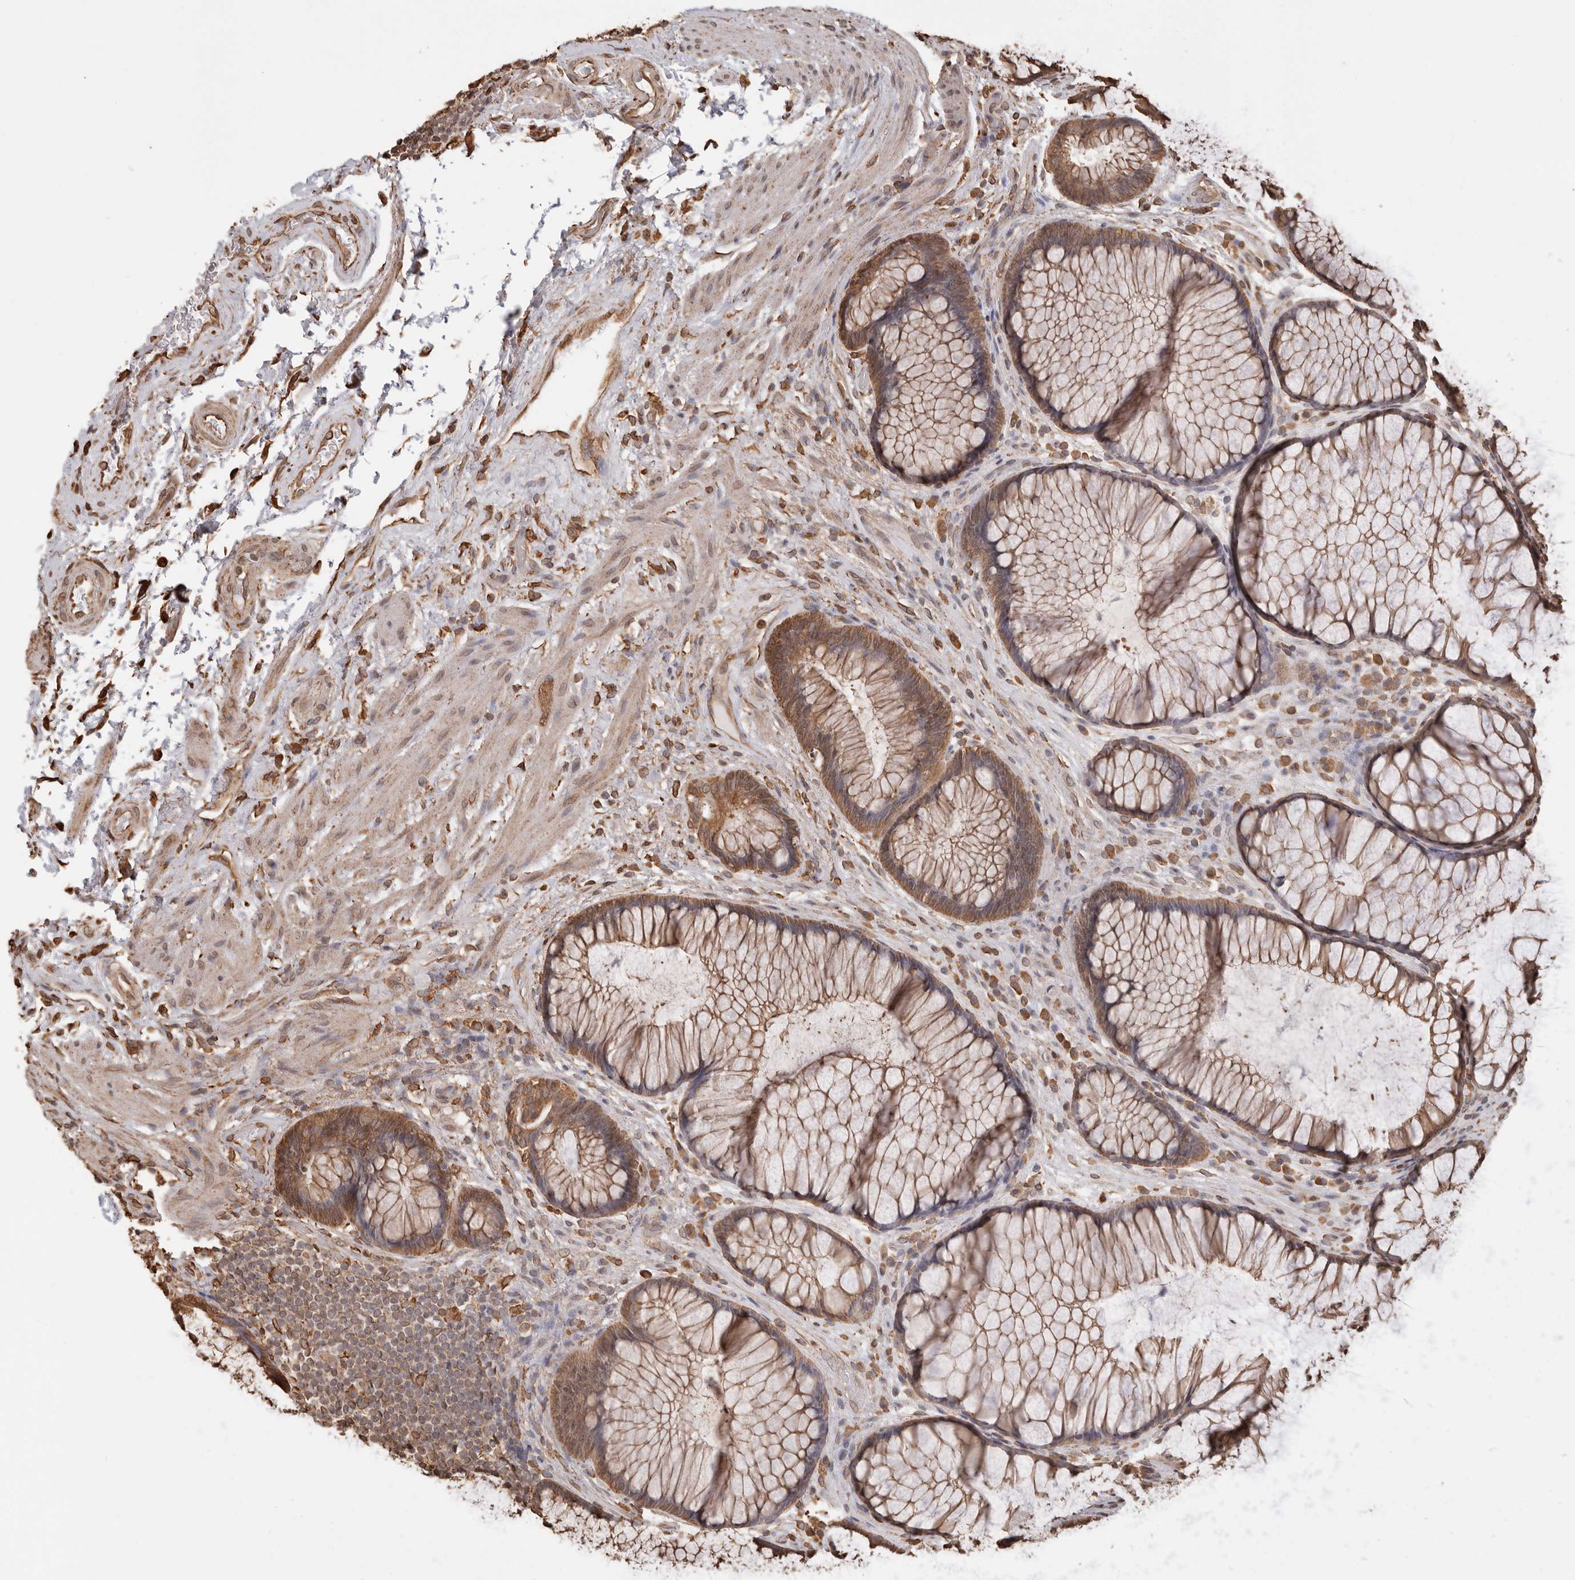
{"staining": {"intensity": "strong", "quantity": ">75%", "location": "cytoplasmic/membranous"}, "tissue": "rectum", "cell_type": "Glandular cells", "image_type": "normal", "snomed": [{"axis": "morphology", "description": "Normal tissue, NOS"}, {"axis": "topography", "description": "Rectum"}], "caption": "Immunohistochemistry (IHC) of benign rectum shows high levels of strong cytoplasmic/membranous staining in about >75% of glandular cells. (Stains: DAB in brown, nuclei in blue, Microscopy: brightfield microscopy at high magnification).", "gene": "ARHGEF10L", "patient": {"sex": "male", "age": 51}}